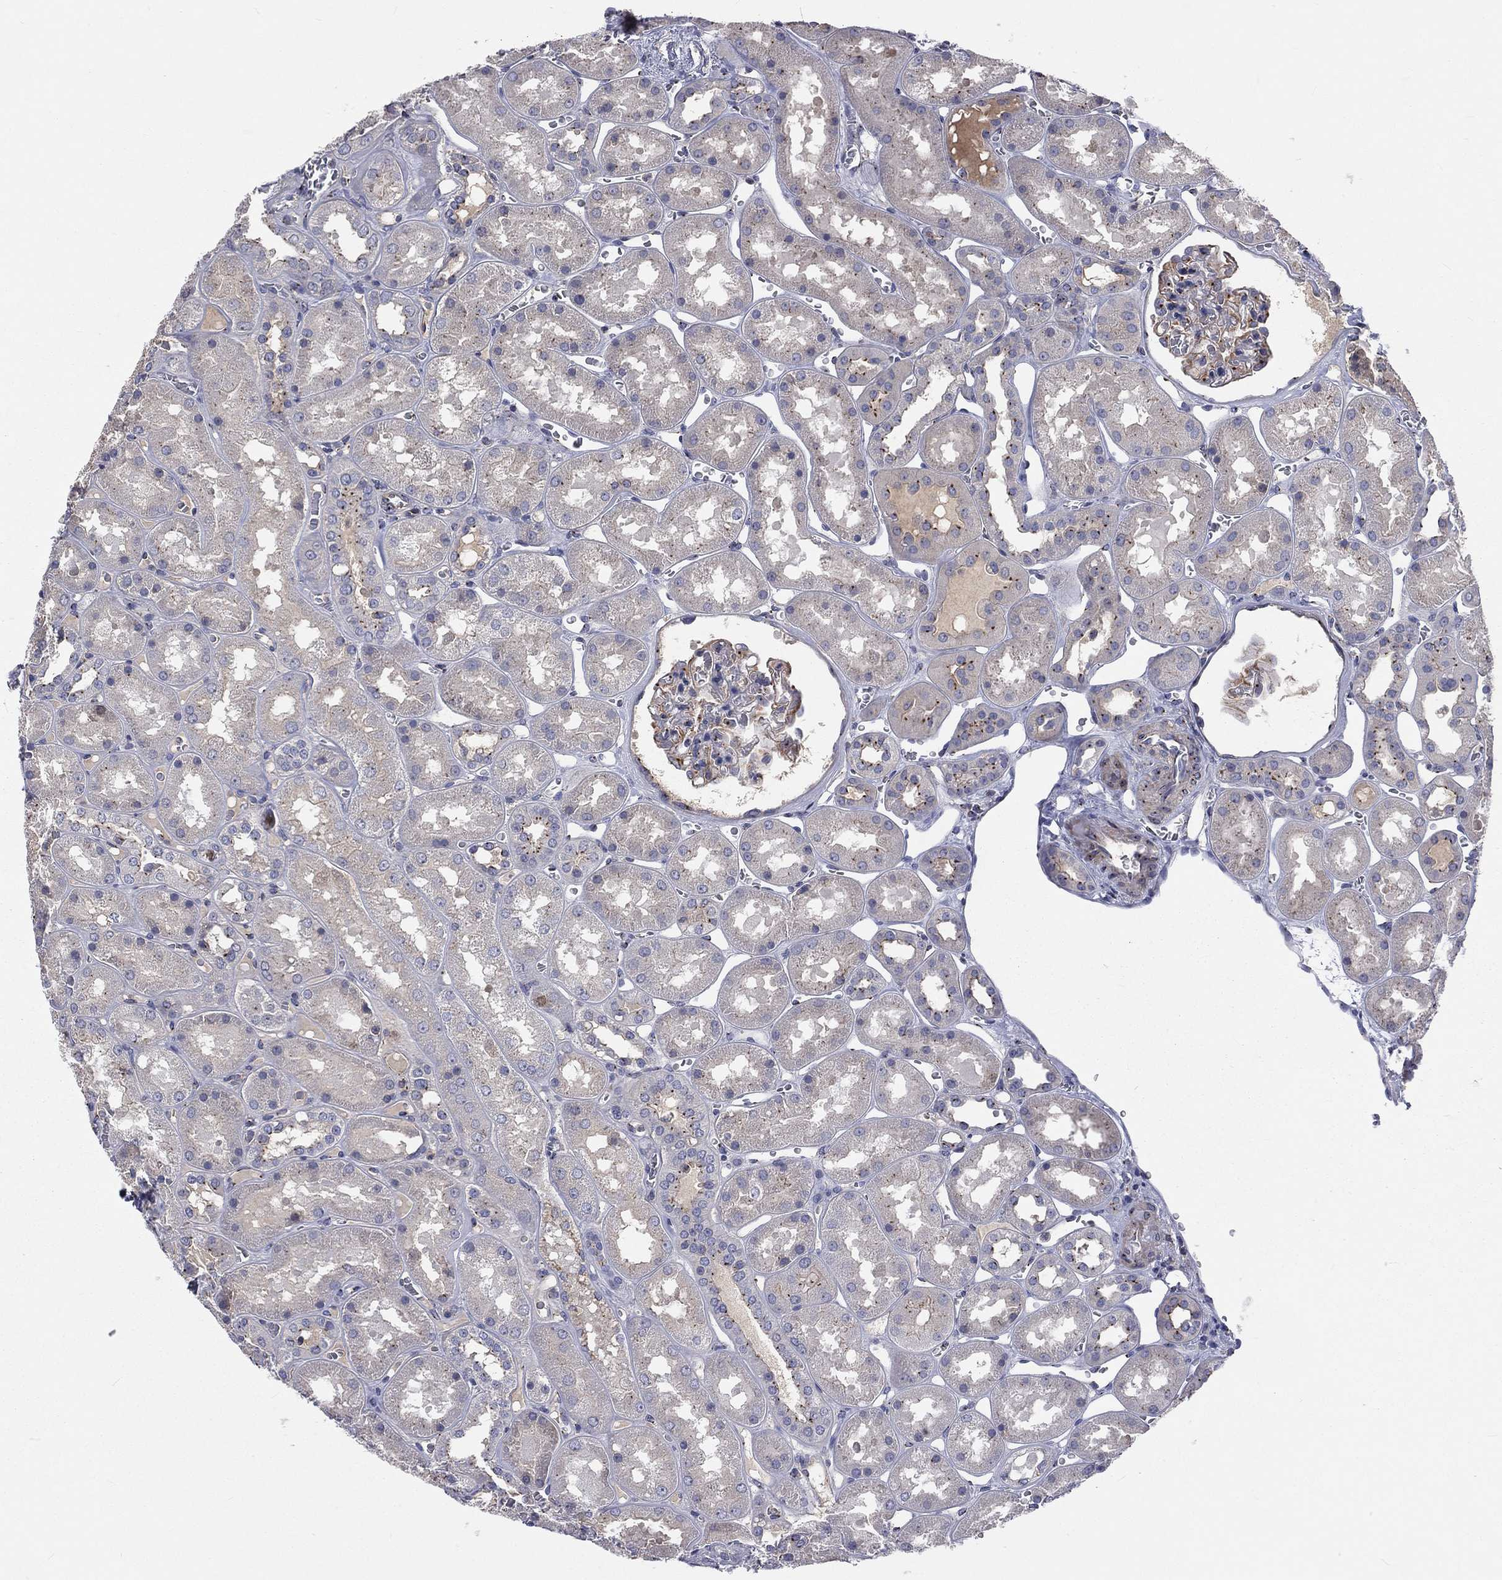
{"staining": {"intensity": "moderate", "quantity": "25%-75%", "location": "cytoplasmic/membranous"}, "tissue": "kidney", "cell_type": "Cells in glomeruli", "image_type": "normal", "snomed": [{"axis": "morphology", "description": "Normal tissue, NOS"}, {"axis": "topography", "description": "Kidney"}], "caption": "About 25%-75% of cells in glomeruli in normal kidney show moderate cytoplasmic/membranous protein positivity as visualized by brown immunohistochemical staining.", "gene": "CROCC", "patient": {"sex": "male", "age": 73}}